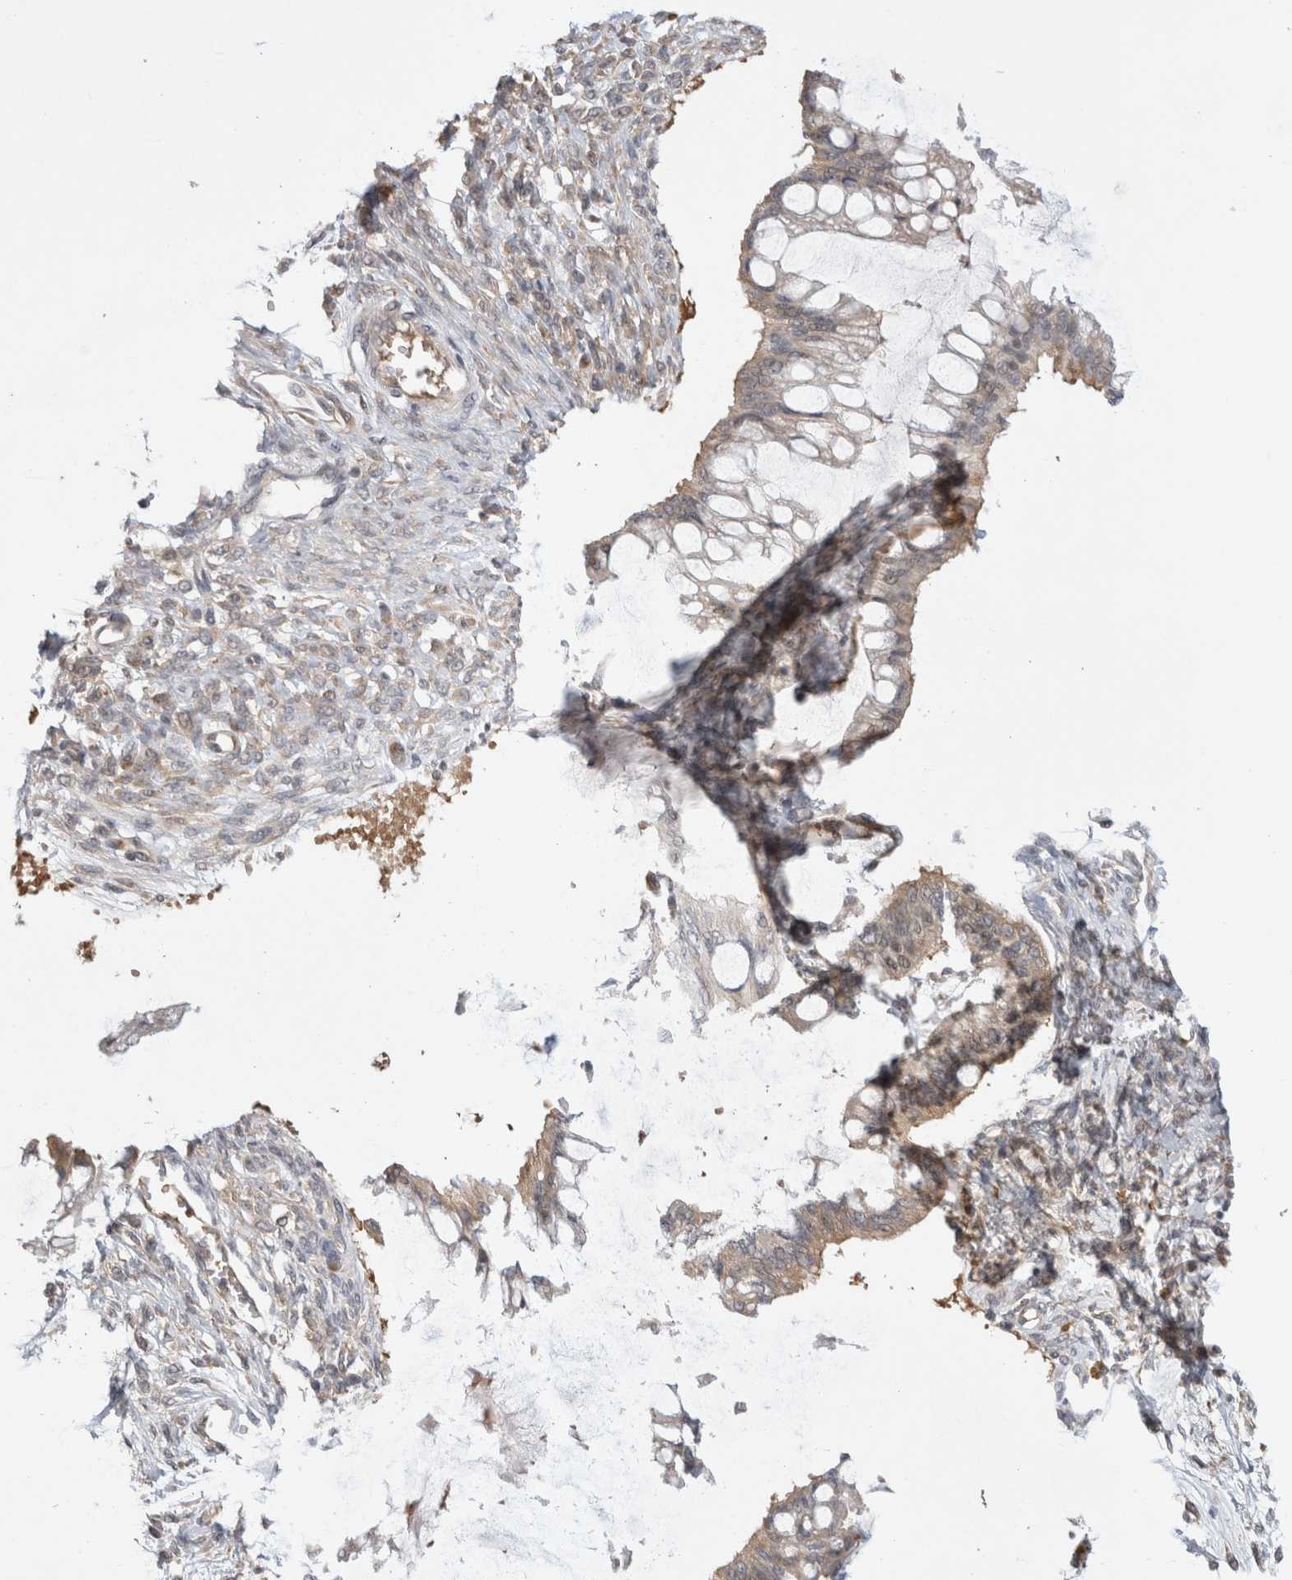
{"staining": {"intensity": "weak", "quantity": "25%-75%", "location": "cytoplasmic/membranous"}, "tissue": "ovarian cancer", "cell_type": "Tumor cells", "image_type": "cancer", "snomed": [{"axis": "morphology", "description": "Cystadenocarcinoma, mucinous, NOS"}, {"axis": "topography", "description": "Ovary"}], "caption": "Human ovarian mucinous cystadenocarcinoma stained with a brown dye reveals weak cytoplasmic/membranous positive staining in about 25%-75% of tumor cells.", "gene": "EIF3E", "patient": {"sex": "female", "age": 73}}